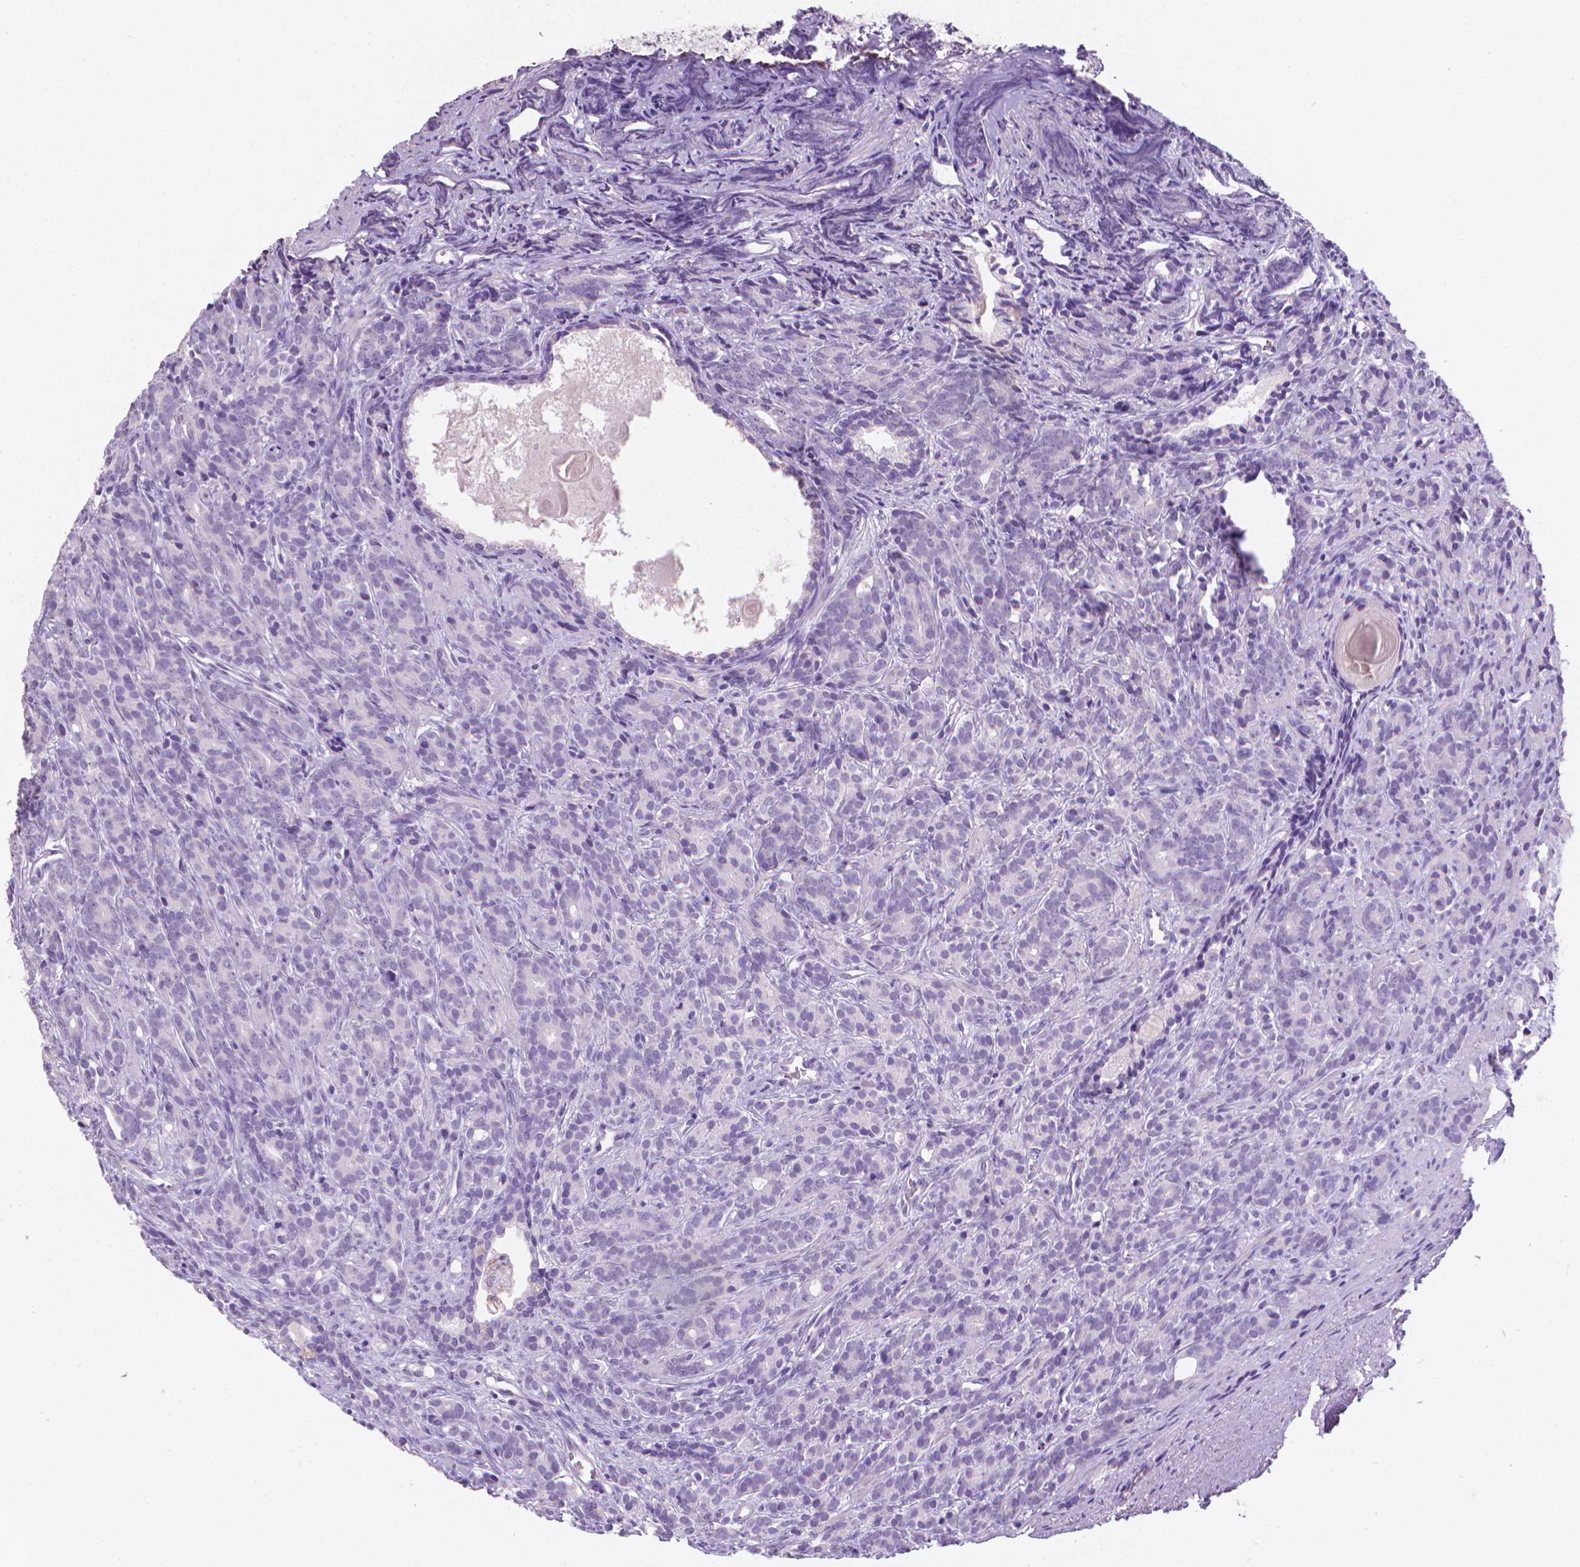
{"staining": {"intensity": "negative", "quantity": "none", "location": "none"}, "tissue": "prostate cancer", "cell_type": "Tumor cells", "image_type": "cancer", "snomed": [{"axis": "morphology", "description": "Adenocarcinoma, High grade"}, {"axis": "topography", "description": "Prostate"}], "caption": "This photomicrograph is of prostate adenocarcinoma (high-grade) stained with immunohistochemistry (IHC) to label a protein in brown with the nuclei are counter-stained blue. There is no staining in tumor cells.", "gene": "XPNPEP2", "patient": {"sex": "male", "age": 84}}